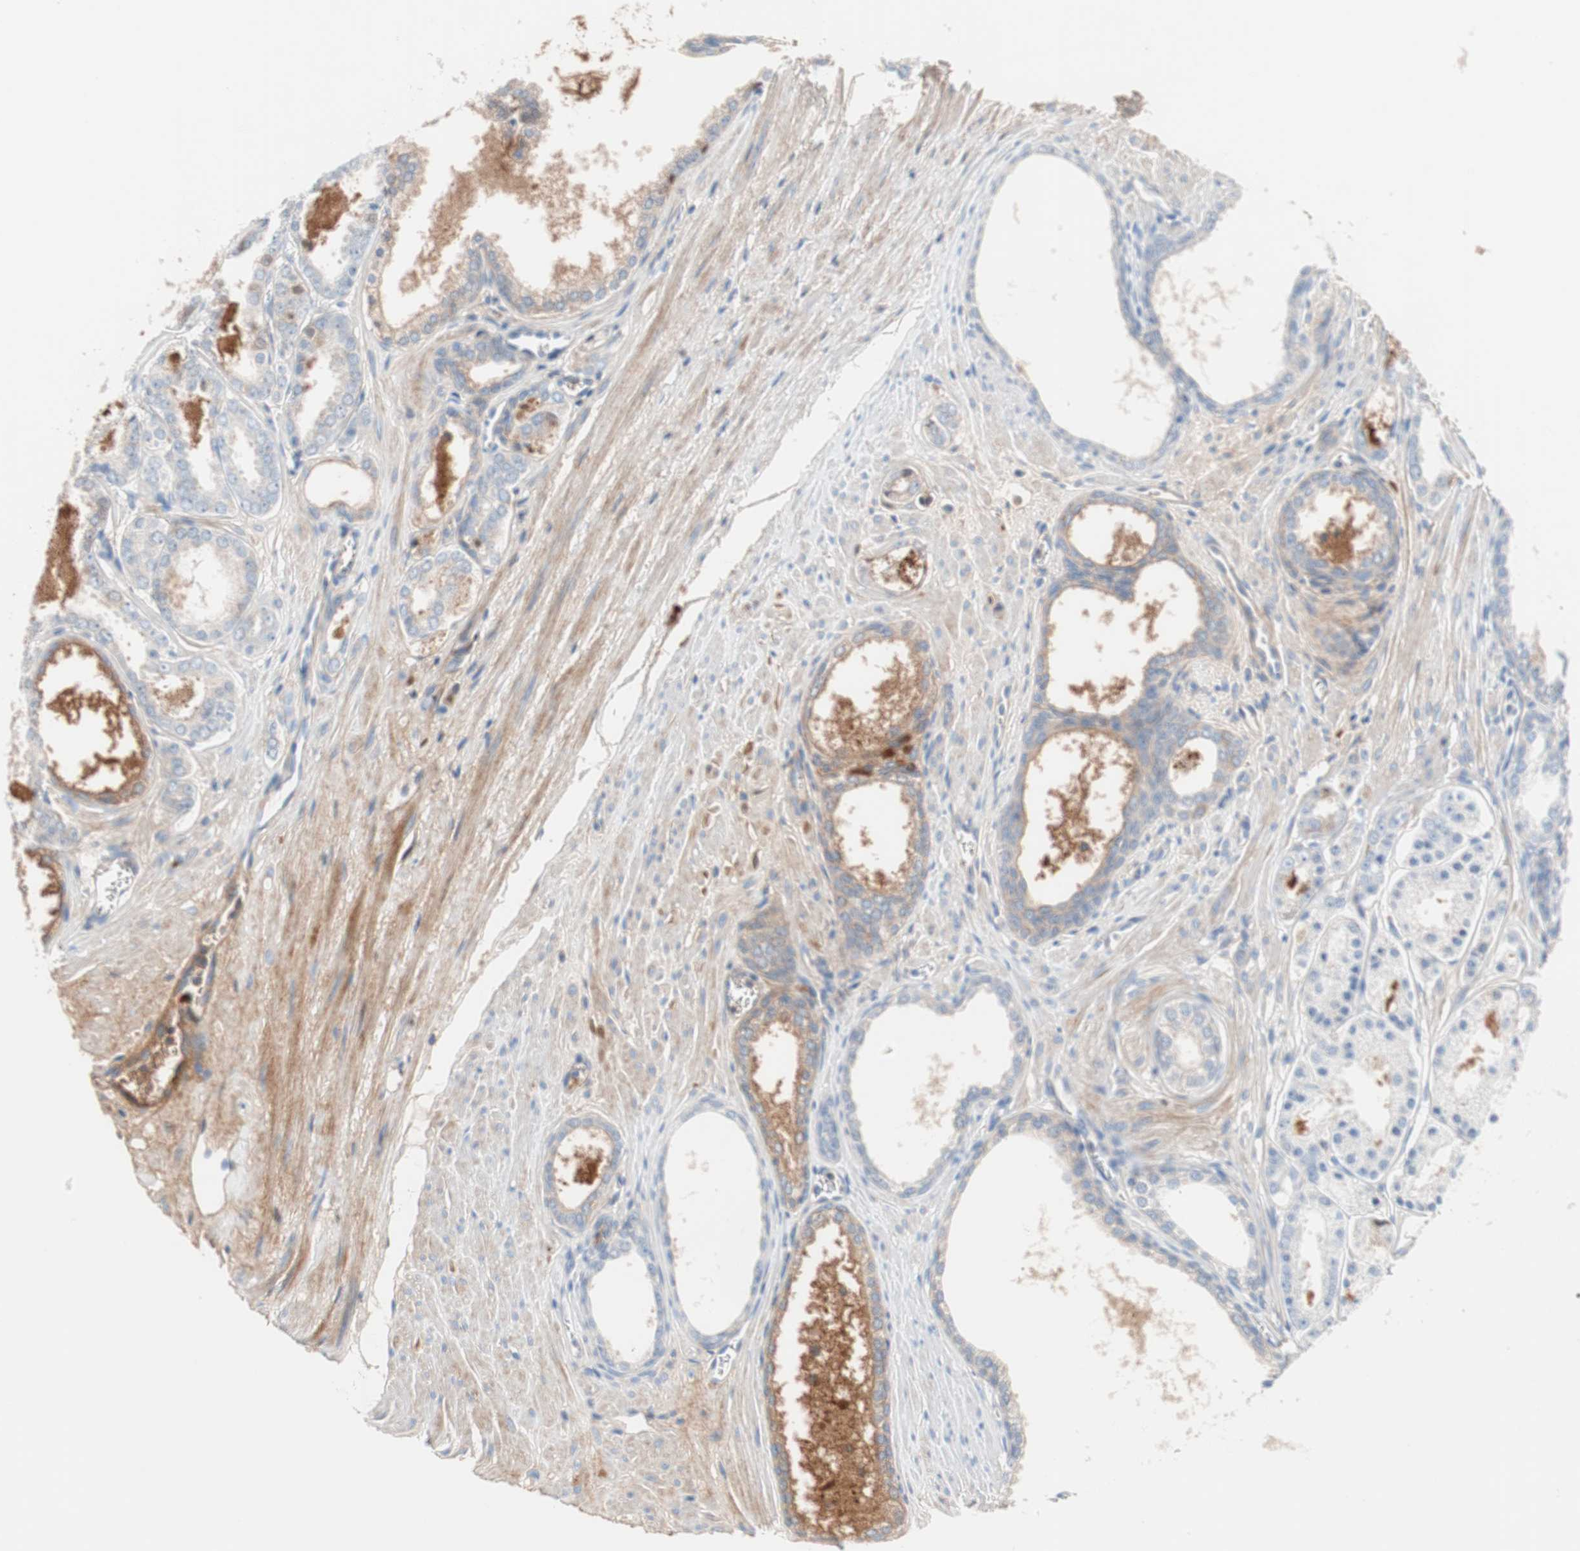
{"staining": {"intensity": "negative", "quantity": "none", "location": "none"}, "tissue": "prostate cancer", "cell_type": "Tumor cells", "image_type": "cancer", "snomed": [{"axis": "morphology", "description": "Adenocarcinoma, Low grade"}, {"axis": "topography", "description": "Prostate"}], "caption": "A histopathology image of human low-grade adenocarcinoma (prostate) is negative for staining in tumor cells. The staining was performed using DAB to visualize the protein expression in brown, while the nuclei were stained in blue with hematoxylin (Magnification: 20x).", "gene": "RBP4", "patient": {"sex": "male", "age": 57}}